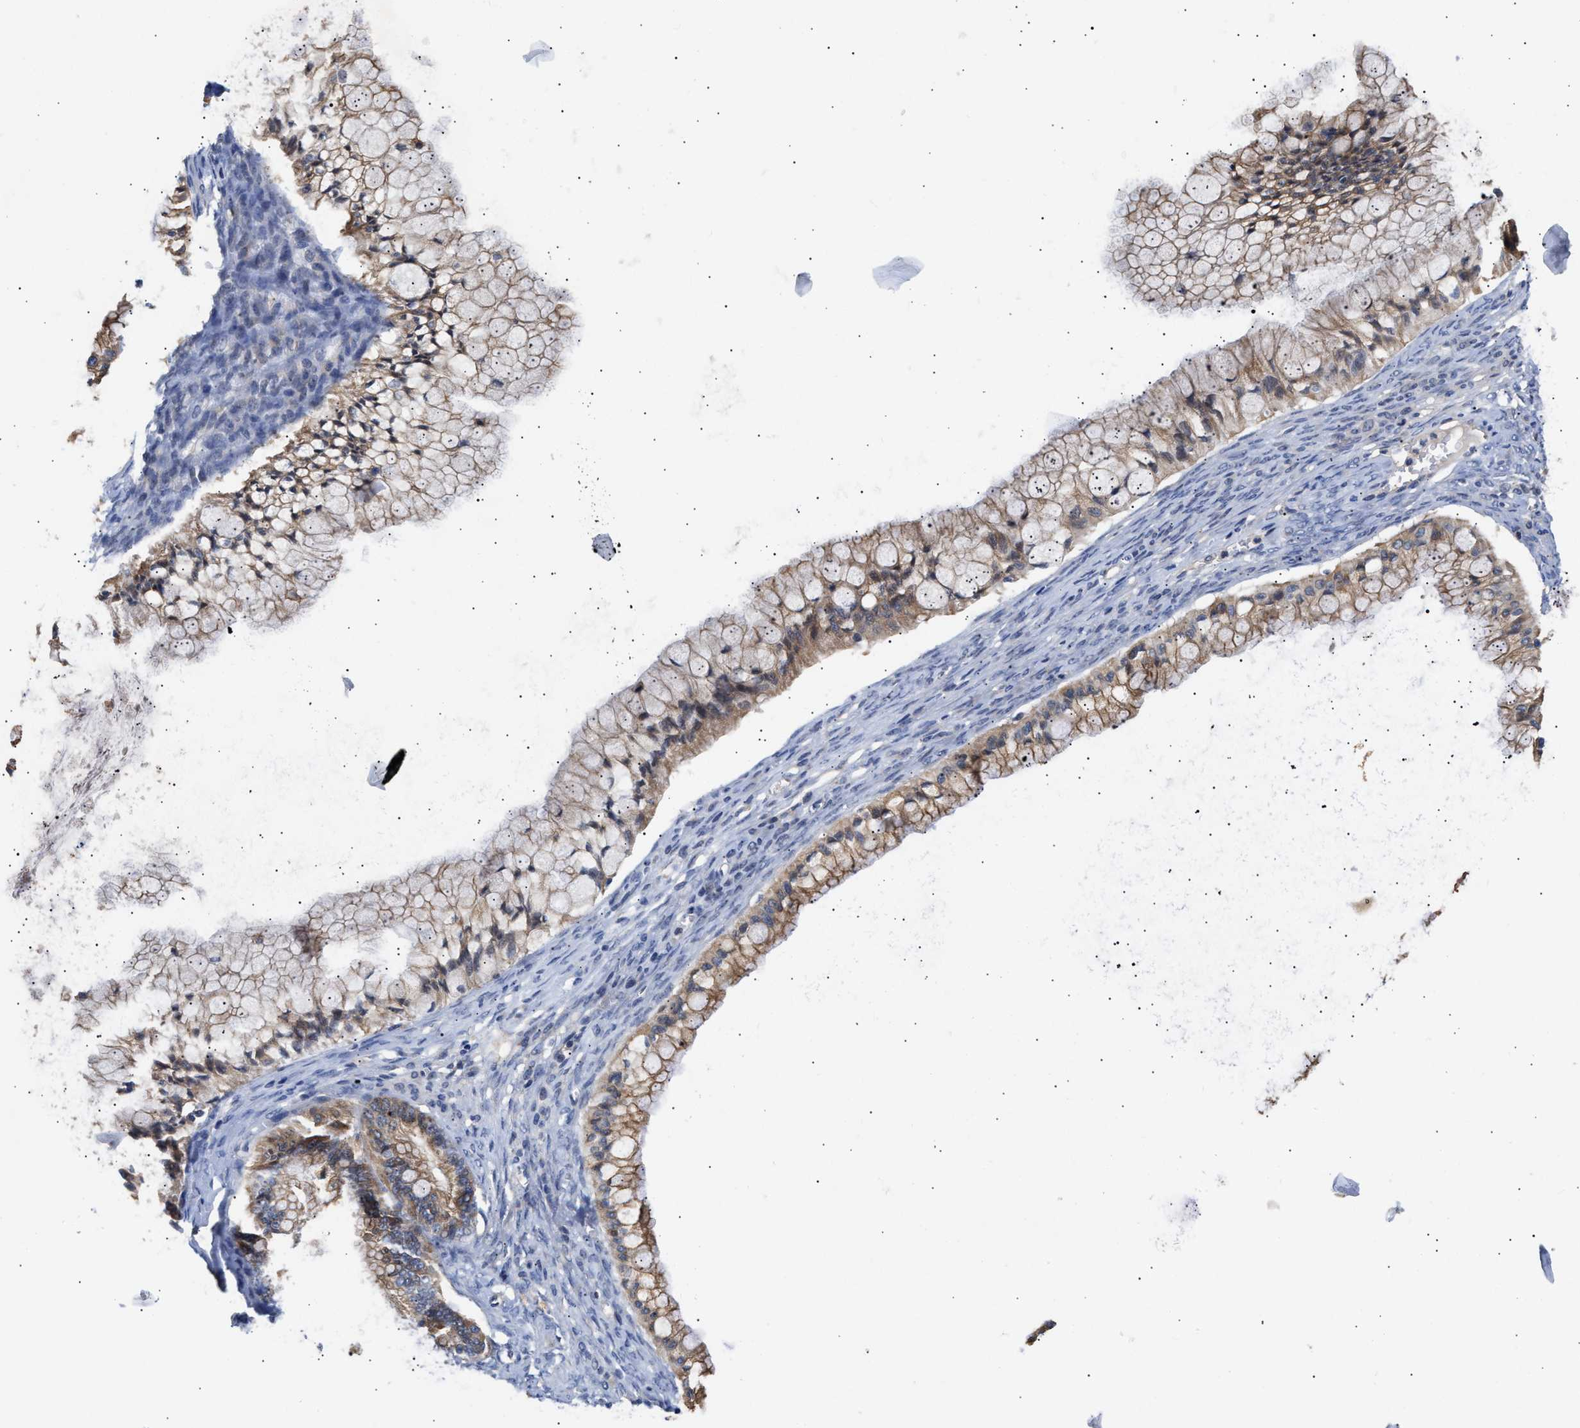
{"staining": {"intensity": "weak", "quantity": ">75%", "location": "cytoplasmic/membranous"}, "tissue": "ovarian cancer", "cell_type": "Tumor cells", "image_type": "cancer", "snomed": [{"axis": "morphology", "description": "Cystadenocarcinoma, mucinous, NOS"}, {"axis": "topography", "description": "Ovary"}], "caption": "Ovarian cancer (mucinous cystadenocarcinoma) stained with a protein marker shows weak staining in tumor cells.", "gene": "CCDC146", "patient": {"sex": "female", "age": 57}}